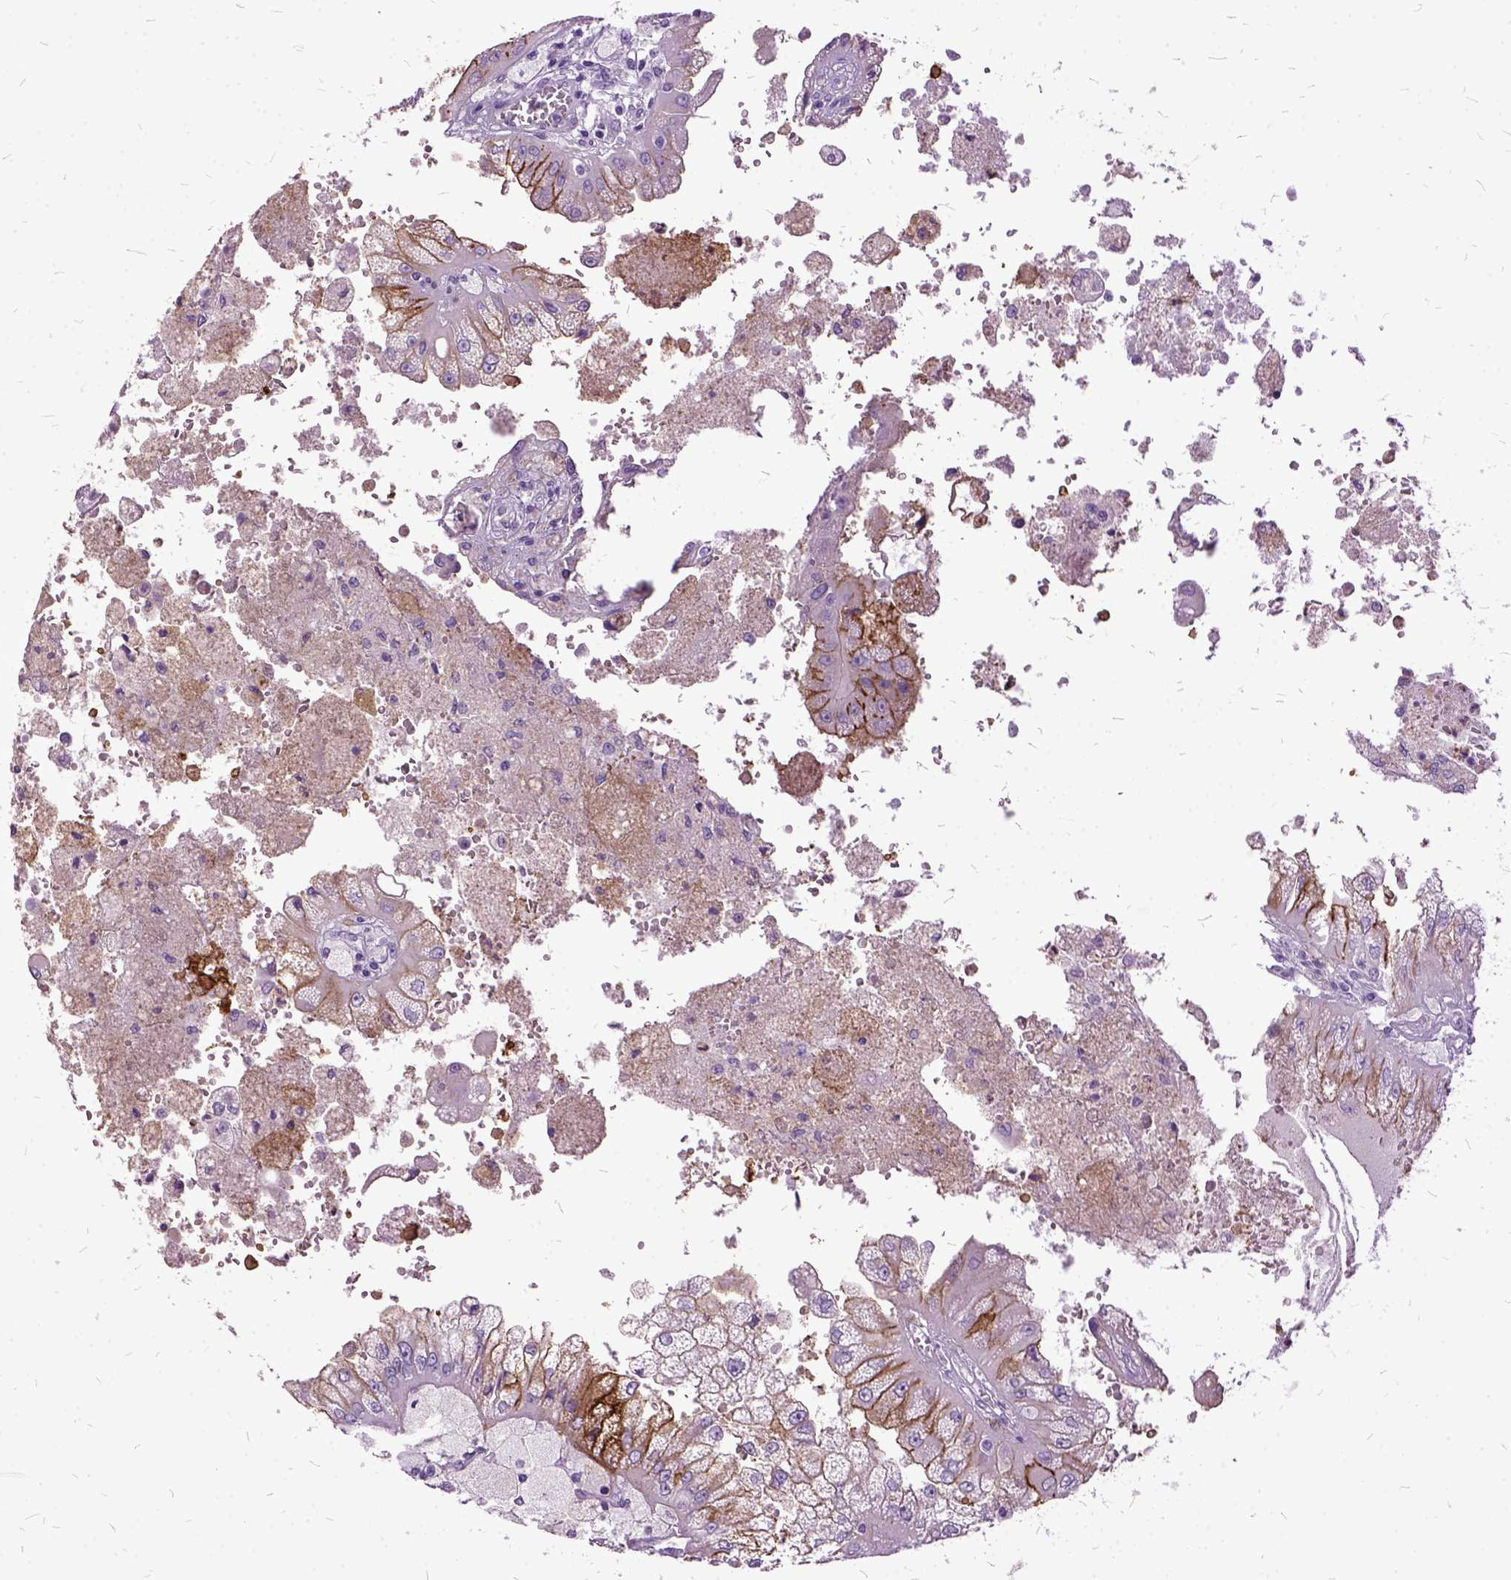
{"staining": {"intensity": "strong", "quantity": "25%-75%", "location": "cytoplasmic/membranous"}, "tissue": "renal cancer", "cell_type": "Tumor cells", "image_type": "cancer", "snomed": [{"axis": "morphology", "description": "Adenocarcinoma, NOS"}, {"axis": "topography", "description": "Kidney"}], "caption": "Immunohistochemical staining of human adenocarcinoma (renal) demonstrates high levels of strong cytoplasmic/membranous positivity in approximately 25%-75% of tumor cells.", "gene": "MME", "patient": {"sex": "male", "age": 58}}